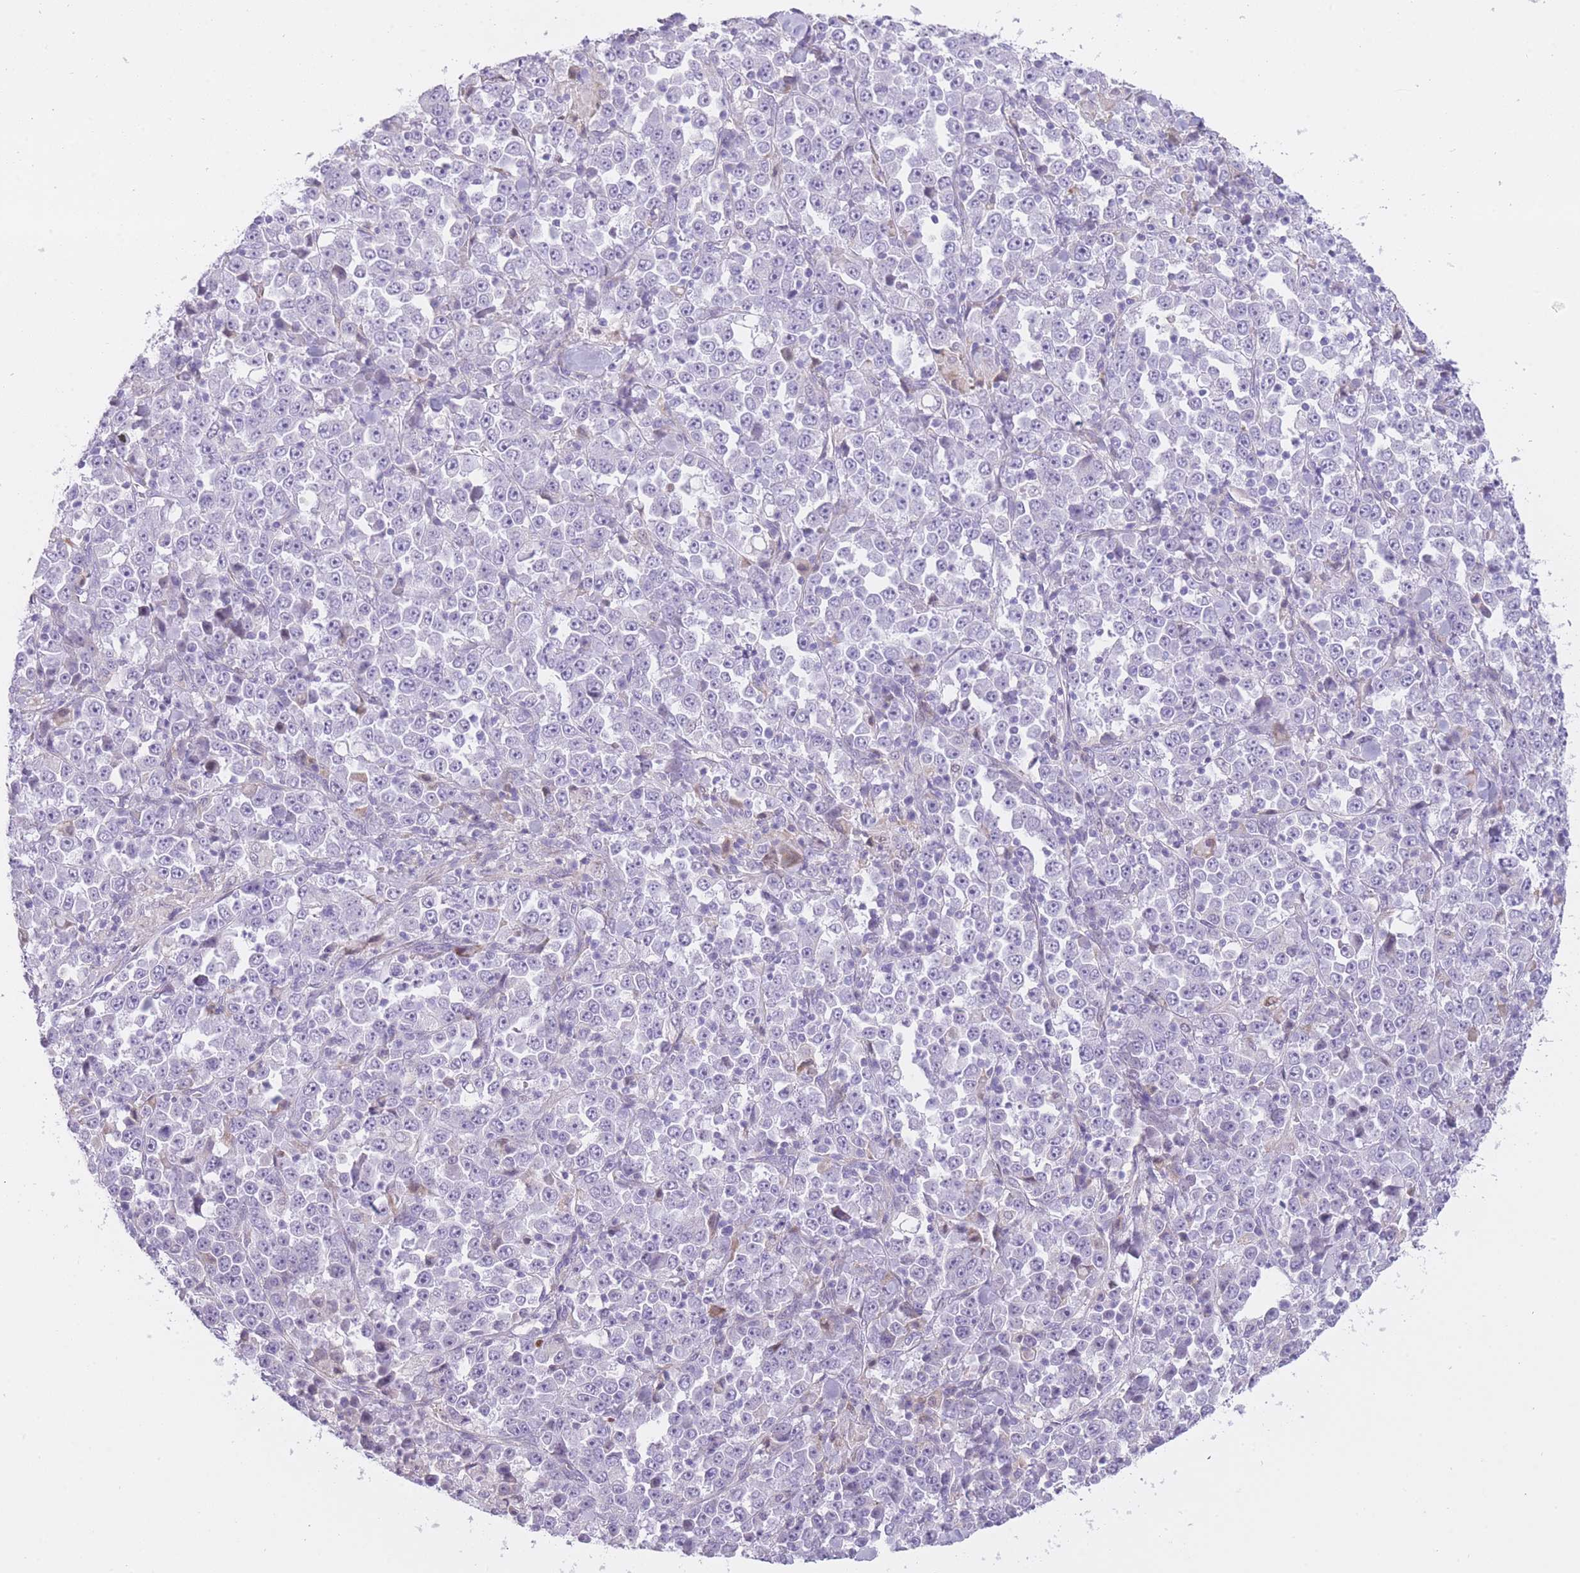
{"staining": {"intensity": "negative", "quantity": "none", "location": "none"}, "tissue": "stomach cancer", "cell_type": "Tumor cells", "image_type": "cancer", "snomed": [{"axis": "morphology", "description": "Normal tissue, NOS"}, {"axis": "morphology", "description": "Adenocarcinoma, NOS"}, {"axis": "topography", "description": "Stomach, upper"}, {"axis": "topography", "description": "Stomach"}], "caption": "Immunohistochemistry (IHC) of human stomach cancer (adenocarcinoma) shows no expression in tumor cells.", "gene": "IMPG1", "patient": {"sex": "male", "age": 59}}